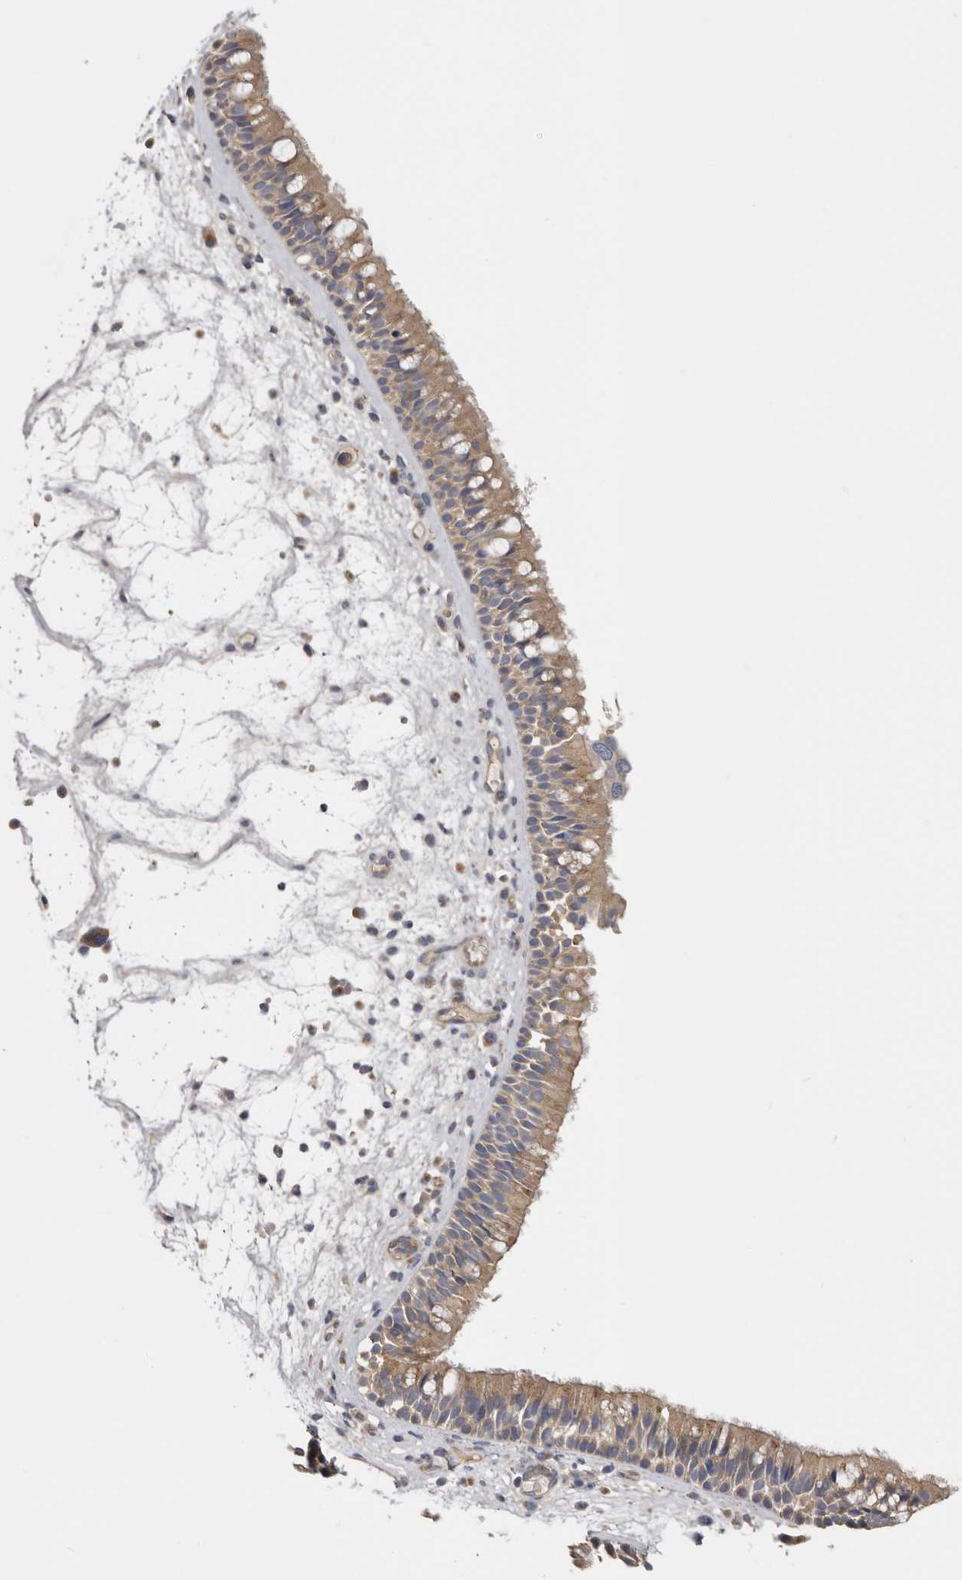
{"staining": {"intensity": "weak", "quantity": ">75%", "location": "cytoplasmic/membranous"}, "tissue": "nasopharynx", "cell_type": "Respiratory epithelial cells", "image_type": "normal", "snomed": [{"axis": "morphology", "description": "Normal tissue, NOS"}, {"axis": "morphology", "description": "Inflammation, NOS"}, {"axis": "morphology", "description": "Malignant melanoma, Metastatic site"}, {"axis": "topography", "description": "Nasopharynx"}], "caption": "A brown stain highlights weak cytoplasmic/membranous staining of a protein in respiratory epithelial cells of normal human nasopharynx.", "gene": "INKA2", "patient": {"sex": "male", "age": 70}}